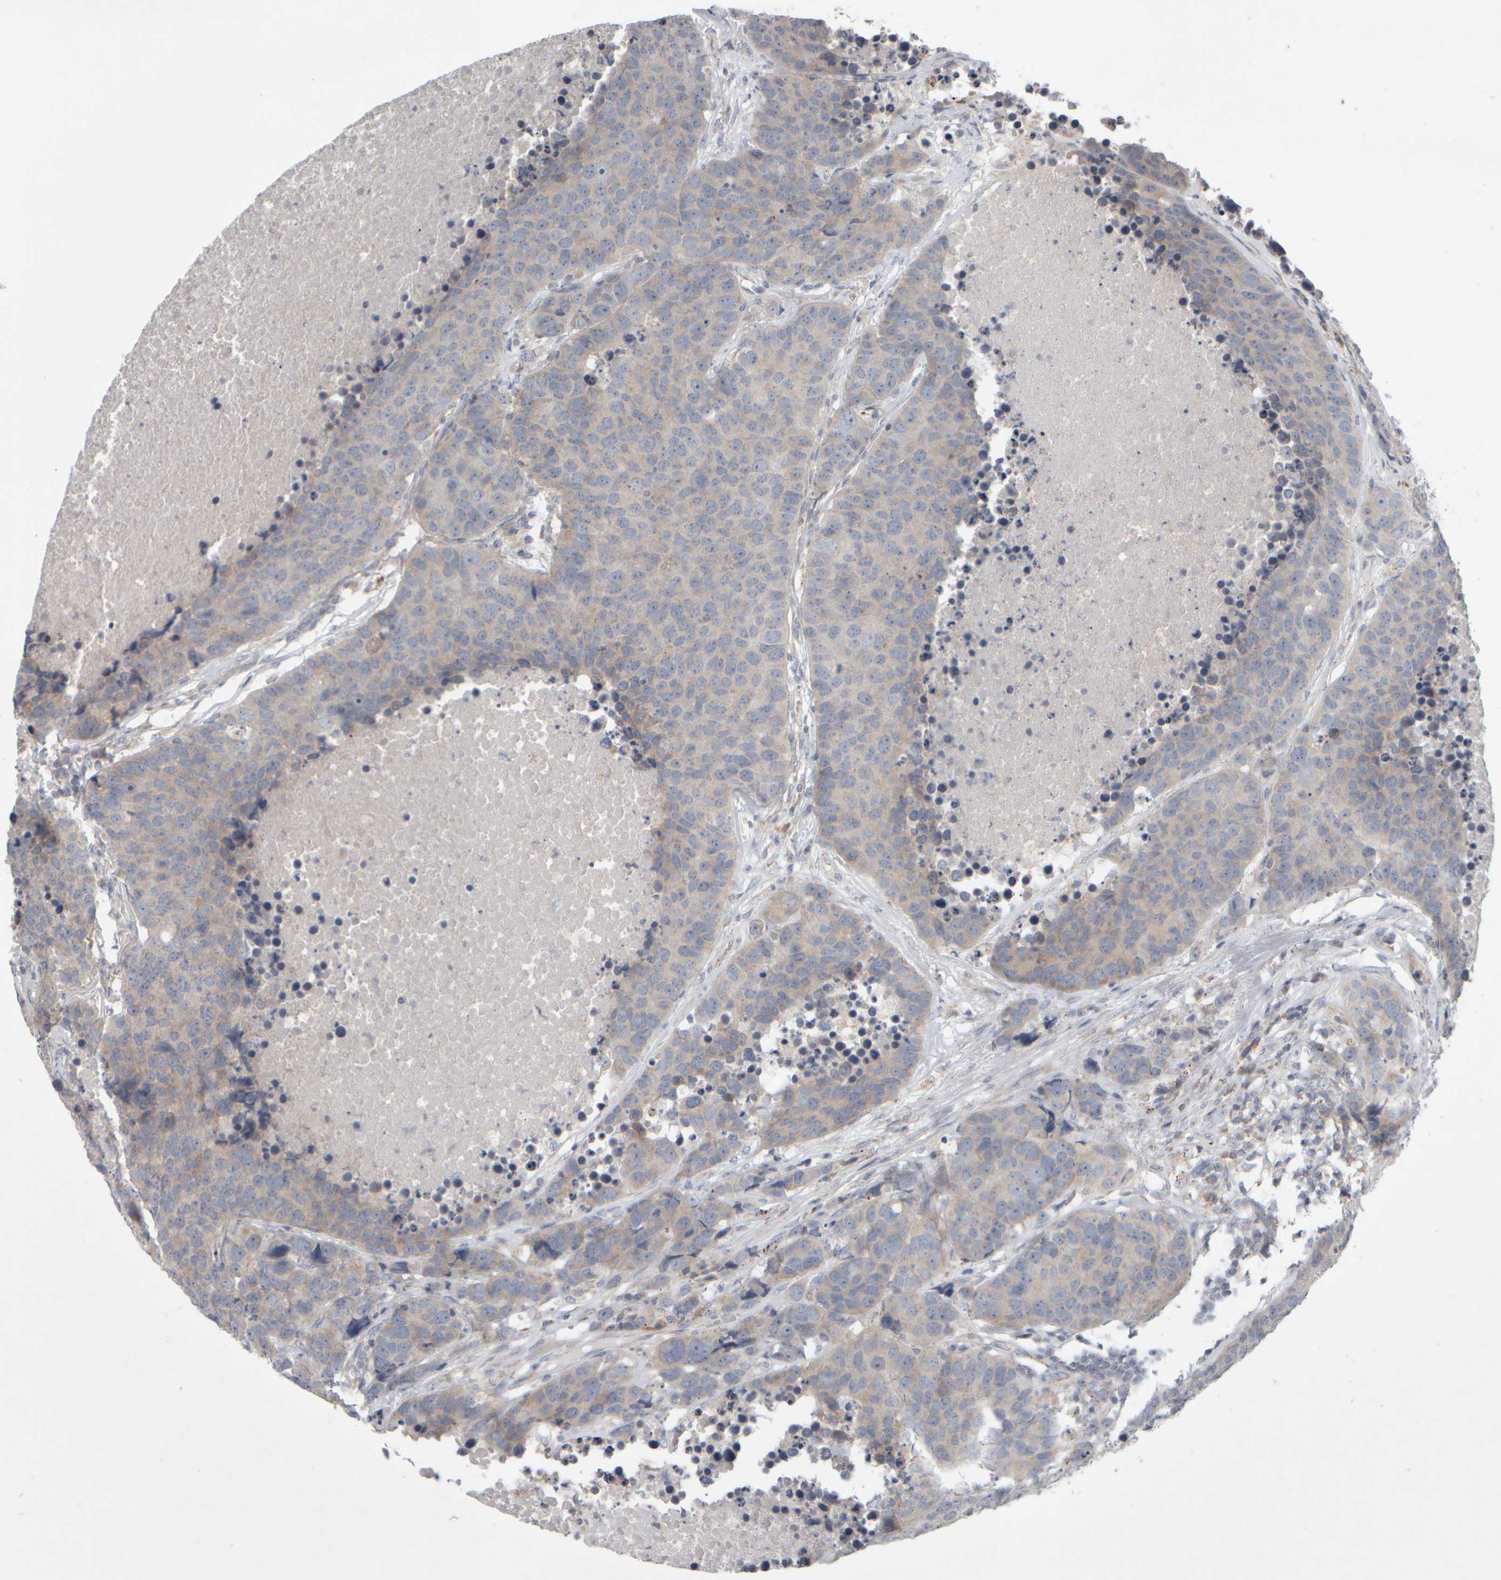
{"staining": {"intensity": "negative", "quantity": "none", "location": "none"}, "tissue": "carcinoid", "cell_type": "Tumor cells", "image_type": "cancer", "snomed": [{"axis": "morphology", "description": "Carcinoid, malignant, NOS"}, {"axis": "topography", "description": "Lung"}], "caption": "An immunohistochemistry (IHC) image of malignant carcinoid is shown. There is no staining in tumor cells of malignant carcinoid. (DAB (3,3'-diaminobenzidine) immunohistochemistry (IHC), high magnification).", "gene": "SCO1", "patient": {"sex": "male", "age": 60}}